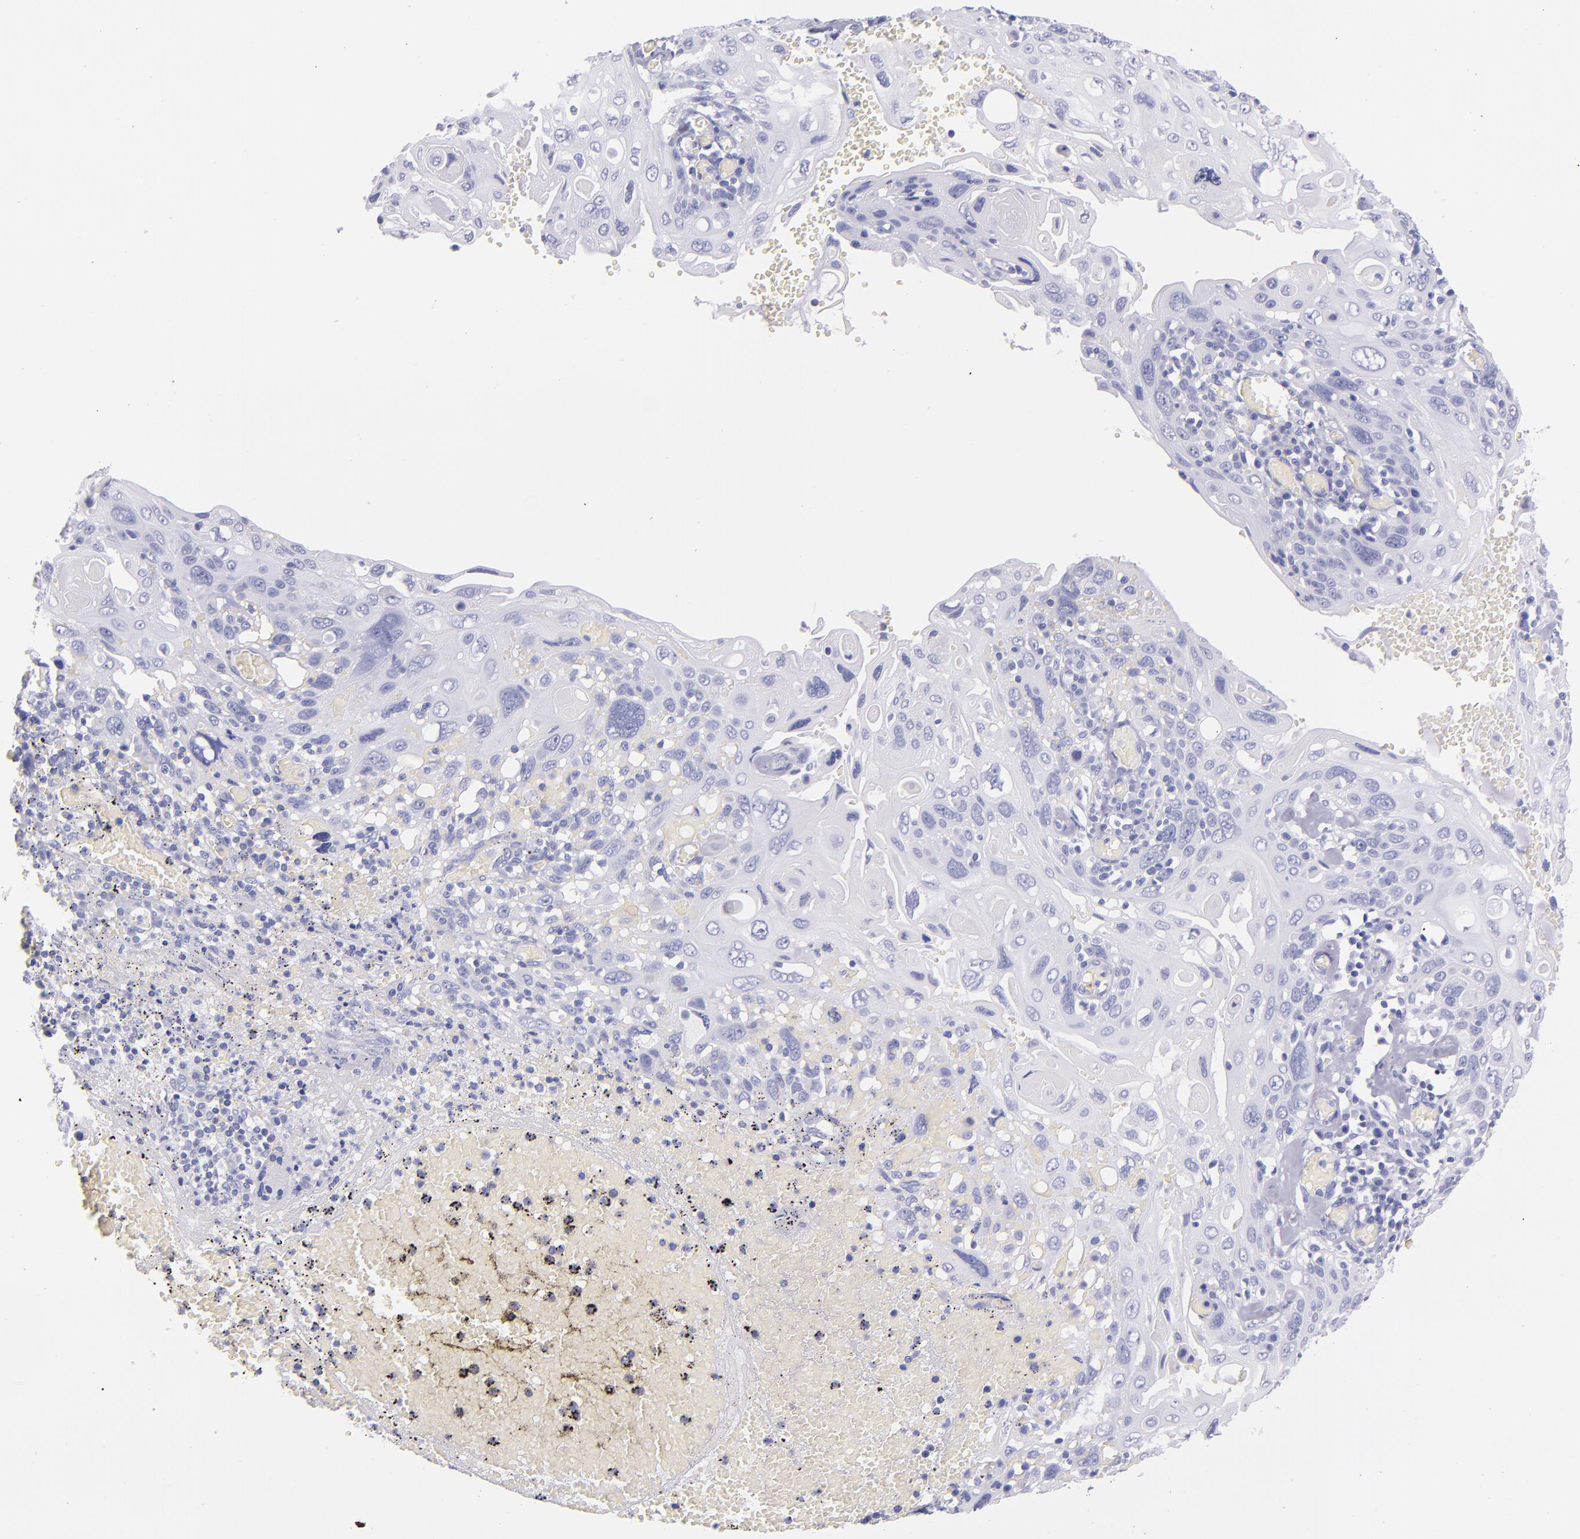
{"staining": {"intensity": "negative", "quantity": "none", "location": "none"}, "tissue": "cervical cancer", "cell_type": "Tumor cells", "image_type": "cancer", "snomed": [{"axis": "morphology", "description": "Squamous cell carcinoma, NOS"}, {"axis": "topography", "description": "Cervix"}], "caption": "The immunohistochemistry histopathology image has no significant staining in tumor cells of cervical squamous cell carcinoma tissue.", "gene": "SFTPB", "patient": {"sex": "female", "age": 54}}